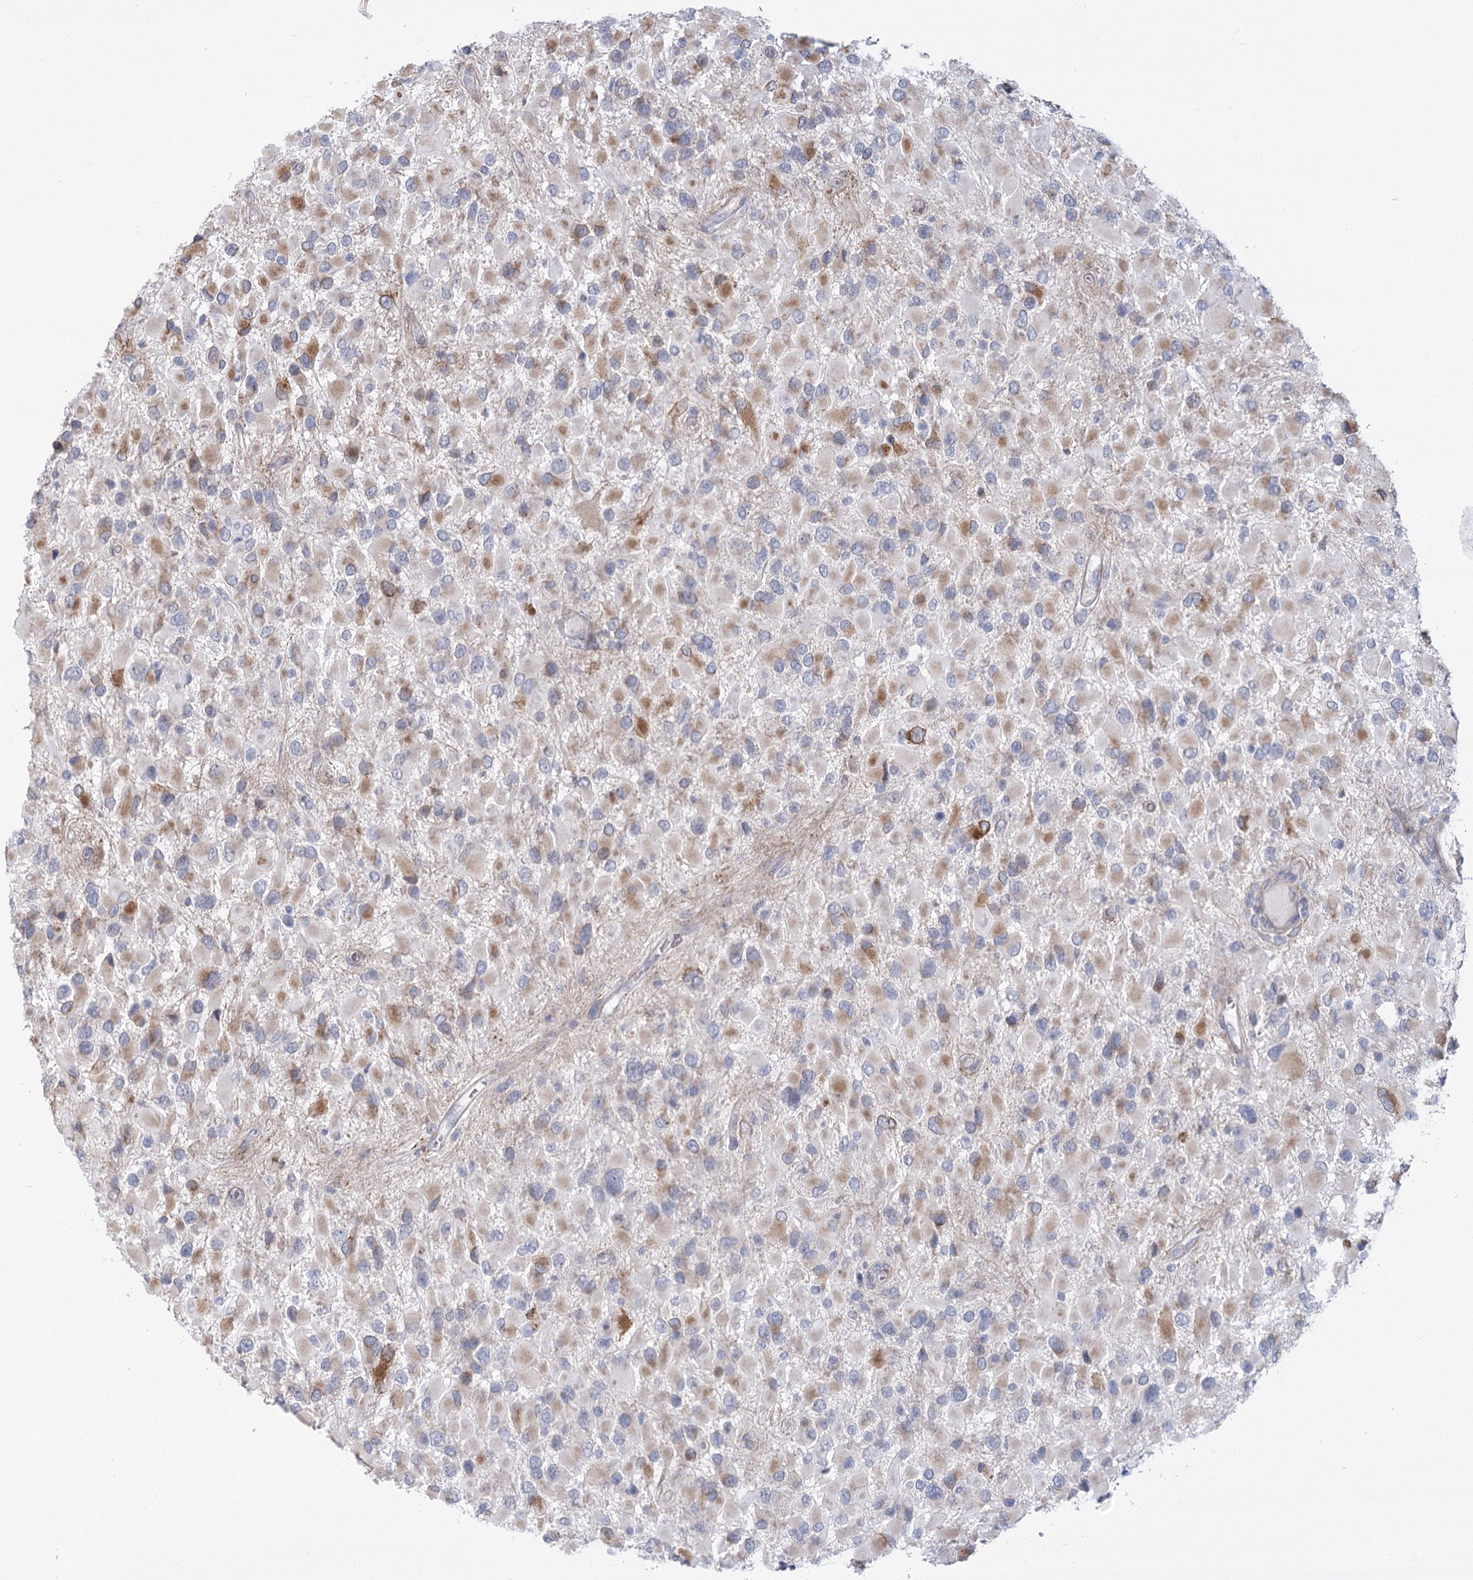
{"staining": {"intensity": "weak", "quantity": "<25%", "location": "cytoplasmic/membranous"}, "tissue": "glioma", "cell_type": "Tumor cells", "image_type": "cancer", "snomed": [{"axis": "morphology", "description": "Glioma, malignant, High grade"}, {"axis": "topography", "description": "Brain"}], "caption": "There is no significant staining in tumor cells of glioma.", "gene": "NCKAP5", "patient": {"sex": "male", "age": 53}}